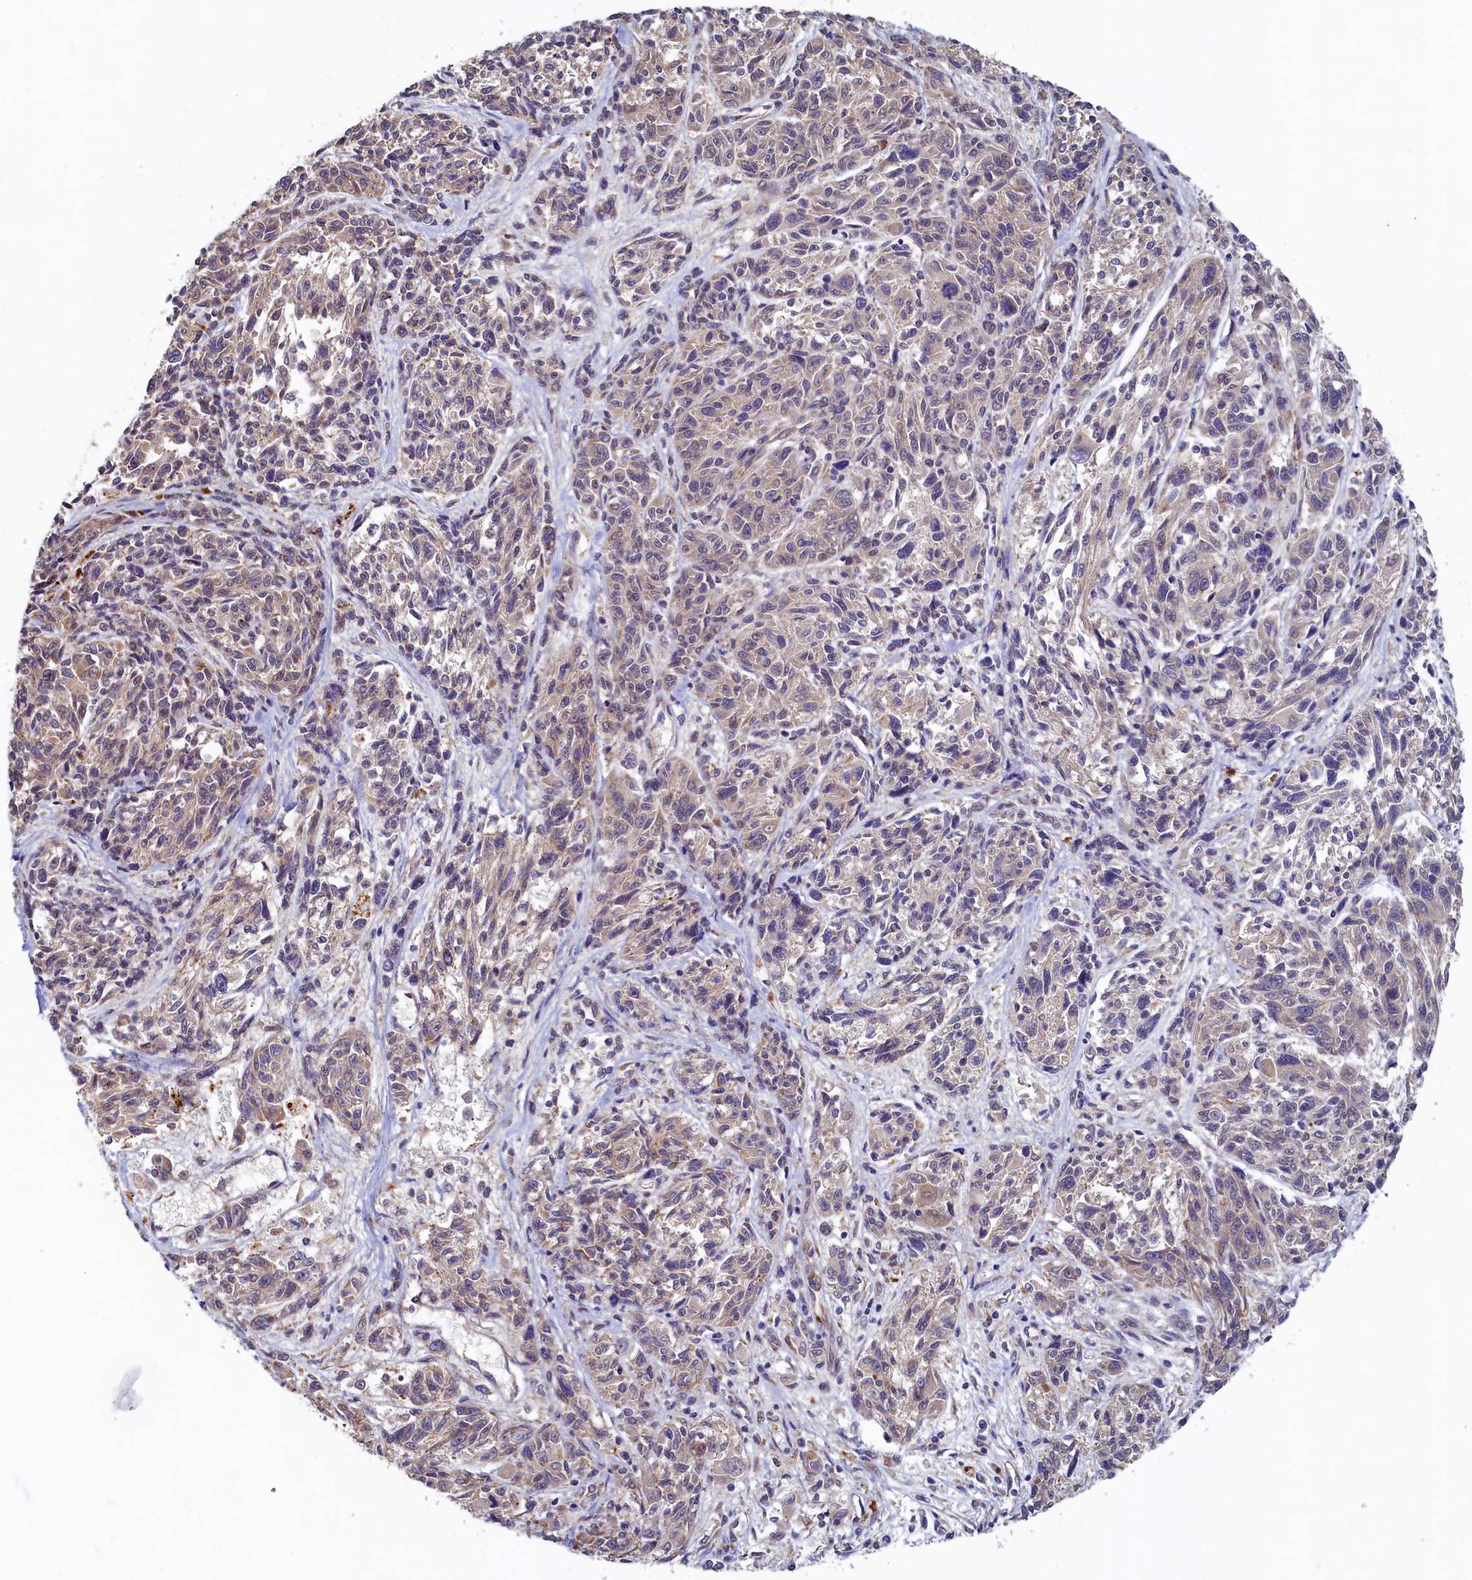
{"staining": {"intensity": "weak", "quantity": ">75%", "location": "cytoplasmic/membranous"}, "tissue": "melanoma", "cell_type": "Tumor cells", "image_type": "cancer", "snomed": [{"axis": "morphology", "description": "Malignant melanoma, NOS"}, {"axis": "topography", "description": "Skin"}], "caption": "IHC photomicrograph of melanoma stained for a protein (brown), which displays low levels of weak cytoplasmic/membranous positivity in about >75% of tumor cells.", "gene": "SLC16A14", "patient": {"sex": "male", "age": 53}}